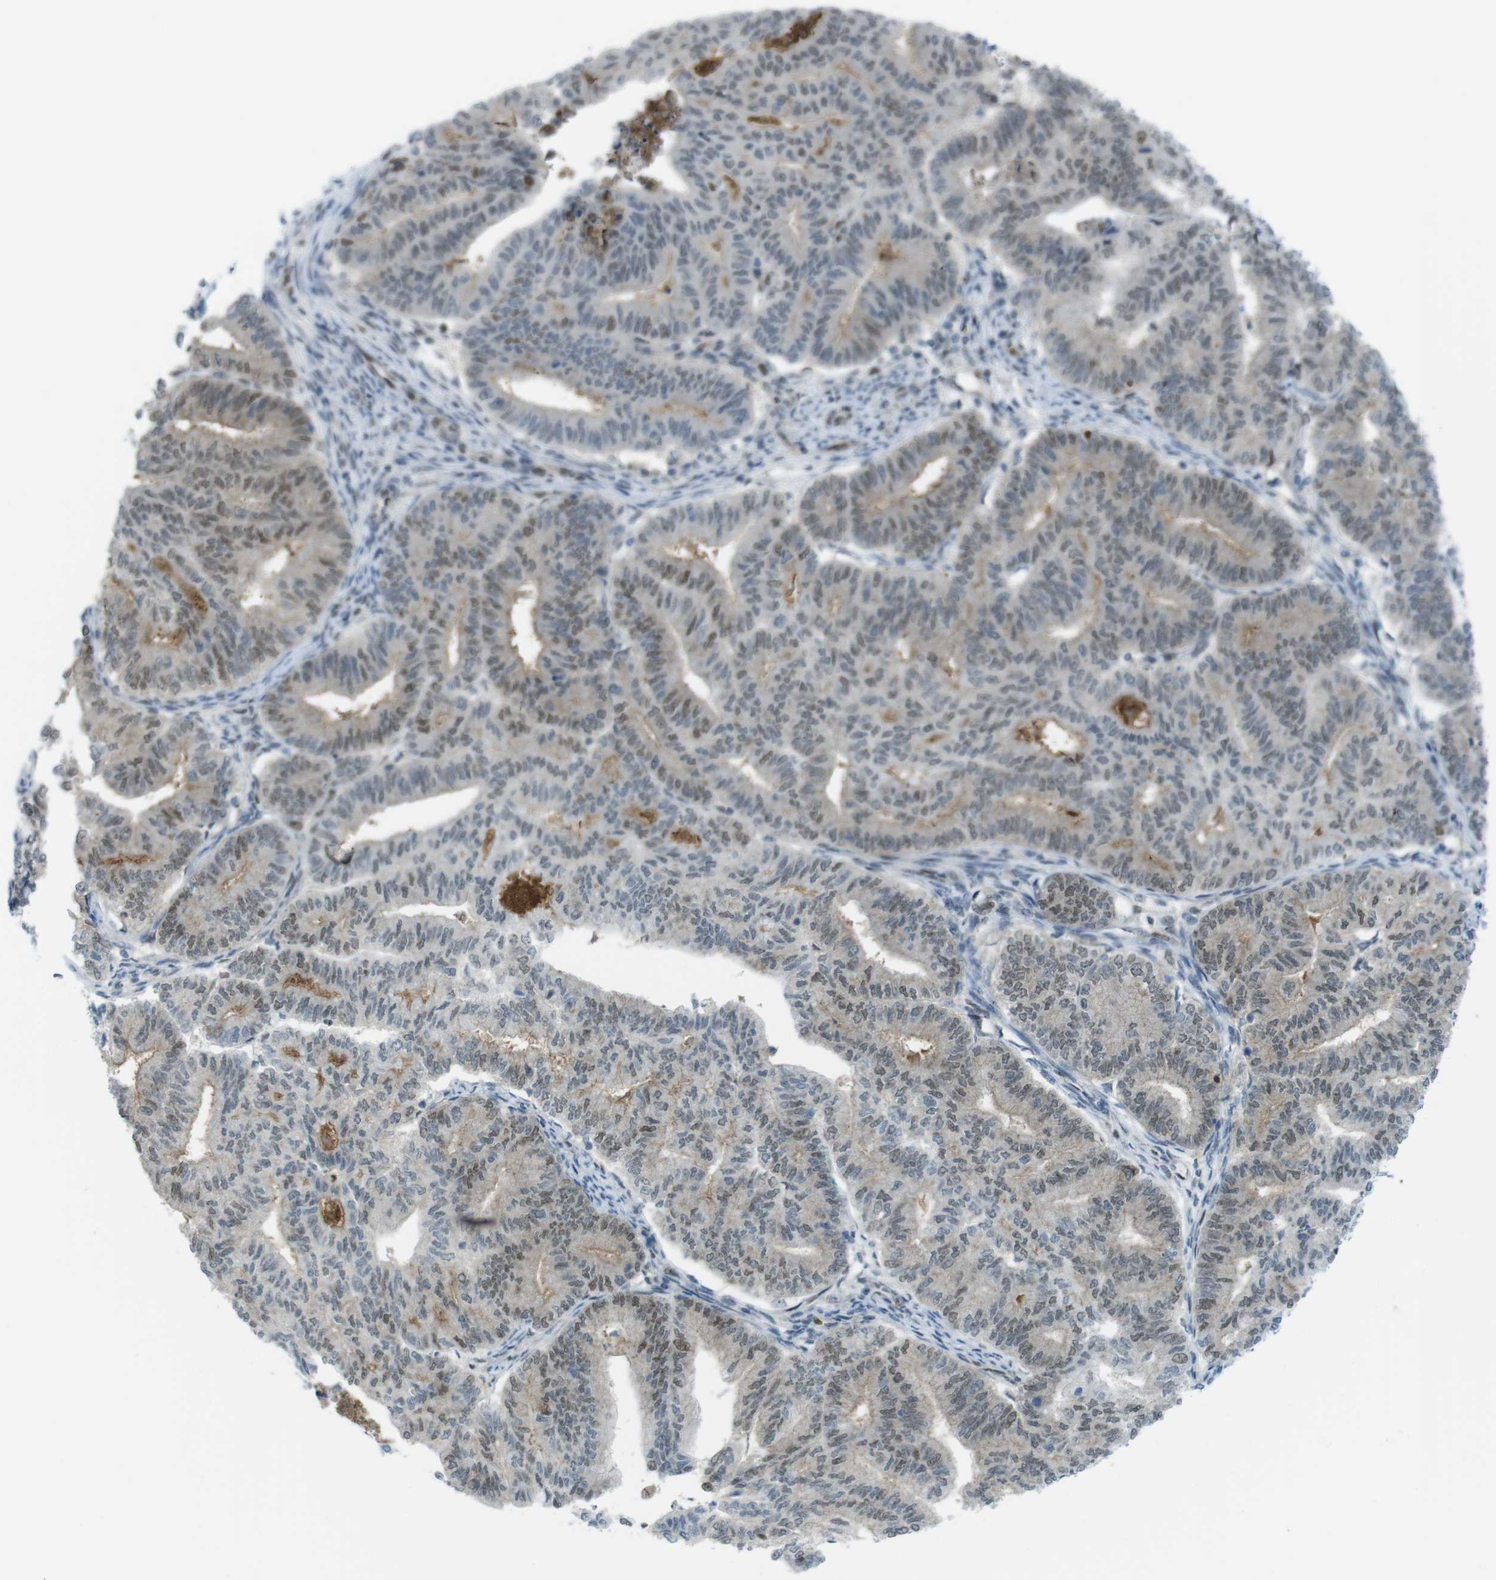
{"staining": {"intensity": "weak", "quantity": "25%-75%", "location": "cytoplasmic/membranous,nuclear"}, "tissue": "endometrial cancer", "cell_type": "Tumor cells", "image_type": "cancer", "snomed": [{"axis": "morphology", "description": "Adenocarcinoma, NOS"}, {"axis": "topography", "description": "Endometrium"}], "caption": "Human endometrial adenocarcinoma stained with a brown dye displays weak cytoplasmic/membranous and nuclear positive positivity in approximately 25%-75% of tumor cells.", "gene": "UBB", "patient": {"sex": "female", "age": 79}}